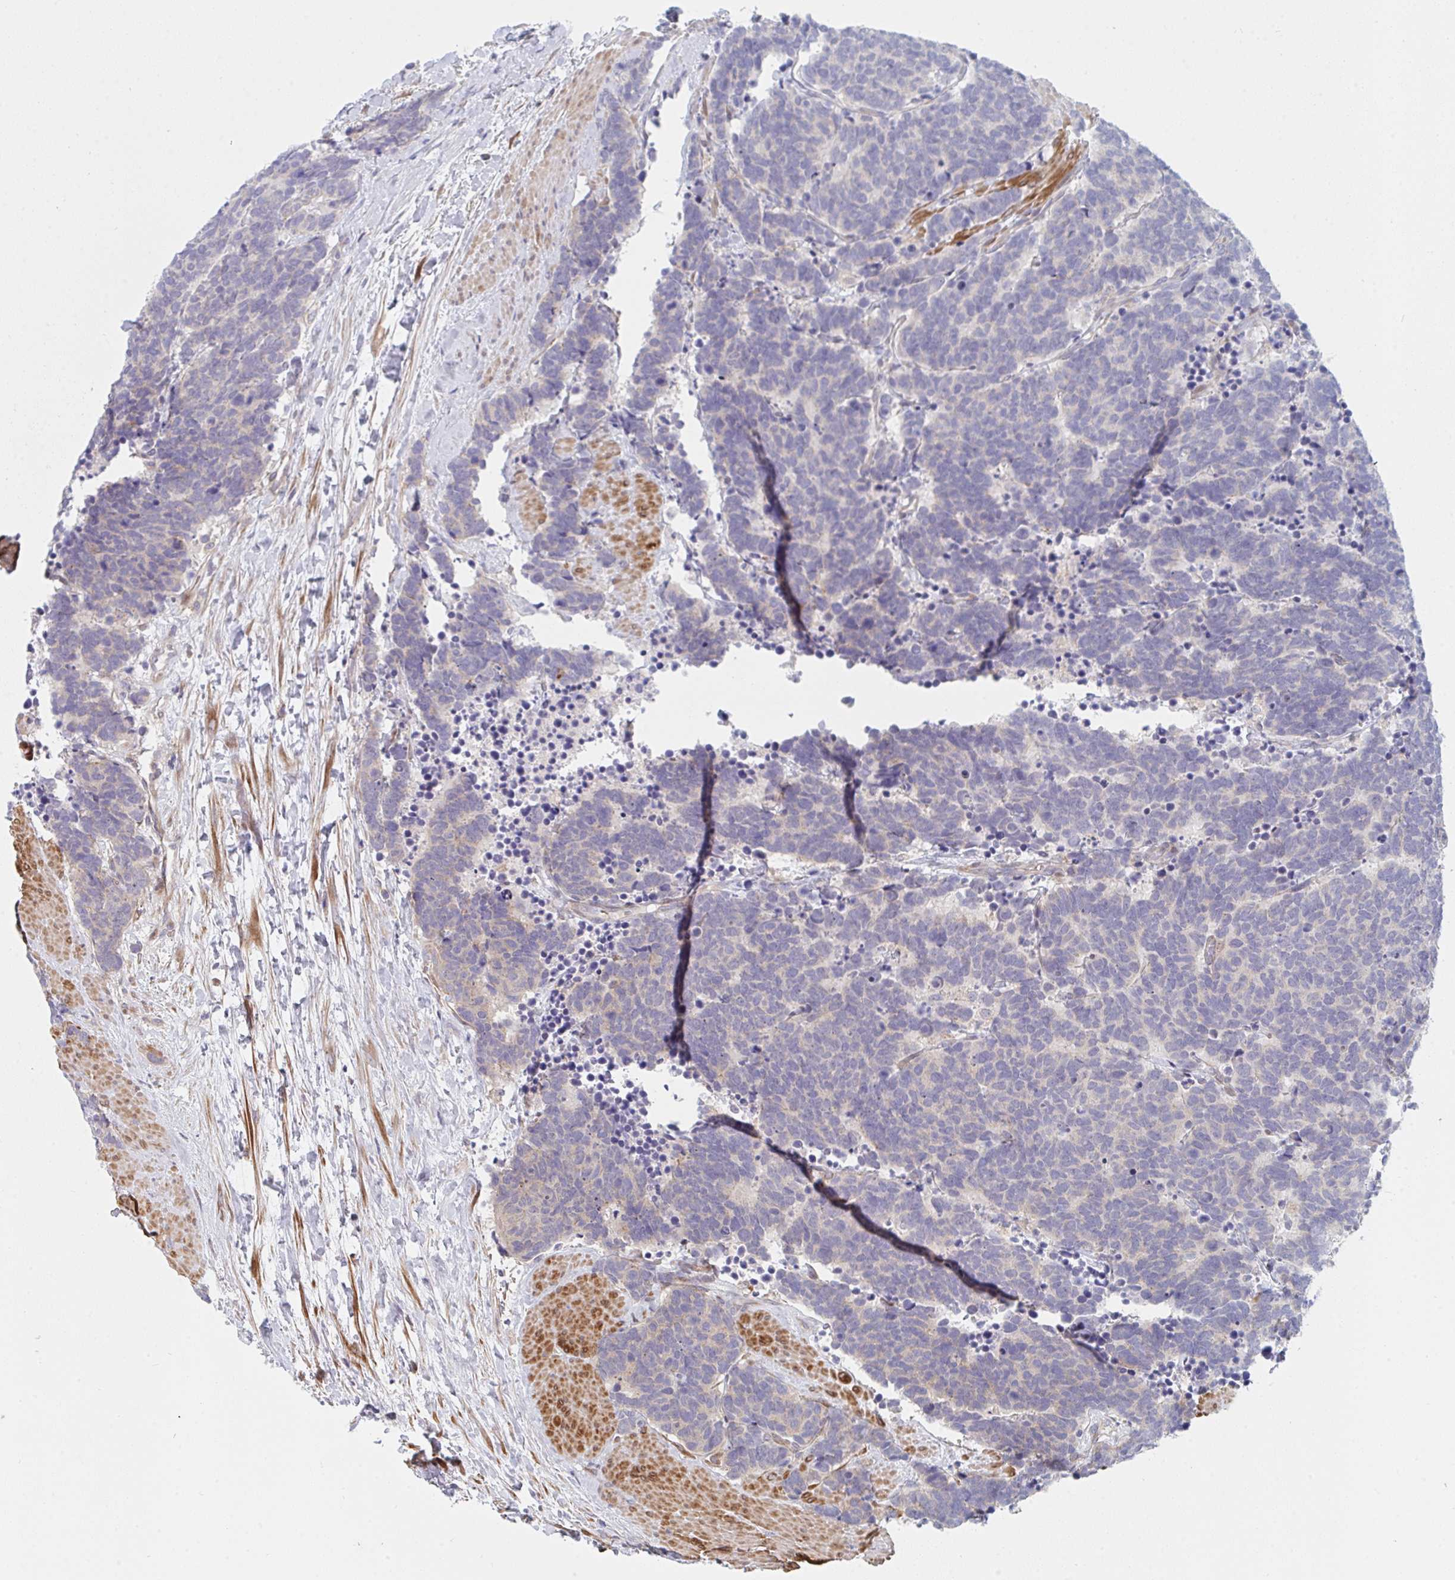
{"staining": {"intensity": "negative", "quantity": "none", "location": "none"}, "tissue": "carcinoid", "cell_type": "Tumor cells", "image_type": "cancer", "snomed": [{"axis": "morphology", "description": "Carcinoma, NOS"}, {"axis": "morphology", "description": "Carcinoid, malignant, NOS"}, {"axis": "topography", "description": "Prostate"}], "caption": "Human carcinoid stained for a protein using immunohistochemistry (IHC) shows no expression in tumor cells.", "gene": "TNFSF4", "patient": {"sex": "male", "age": 57}}